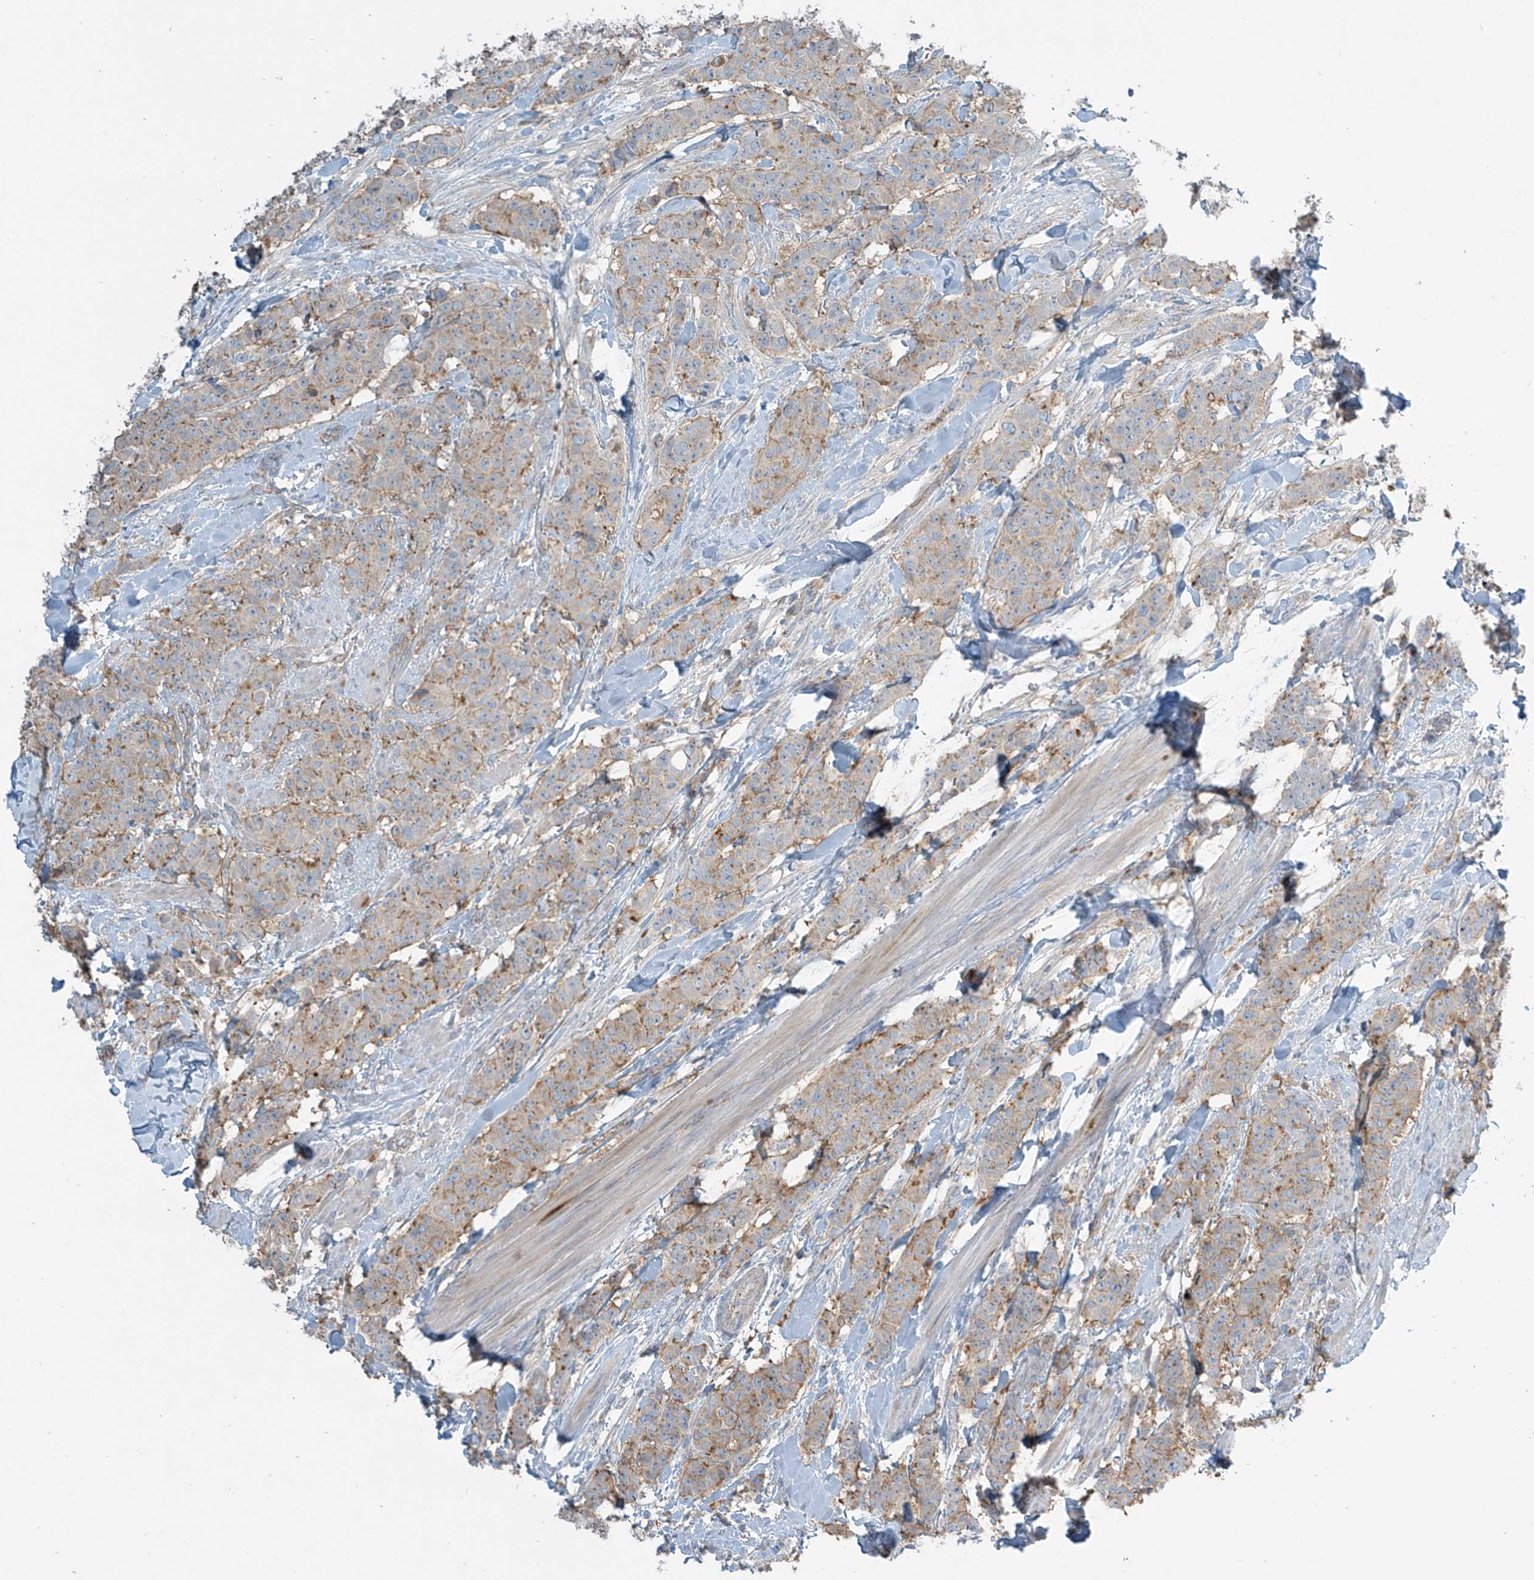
{"staining": {"intensity": "moderate", "quantity": "<25%", "location": "cytoplasmic/membranous"}, "tissue": "breast cancer", "cell_type": "Tumor cells", "image_type": "cancer", "snomed": [{"axis": "morphology", "description": "Duct carcinoma"}, {"axis": "topography", "description": "Breast"}], "caption": "Moderate cytoplasmic/membranous protein staining is present in about <25% of tumor cells in breast cancer.", "gene": "SLC9A2", "patient": {"sex": "female", "age": 40}}